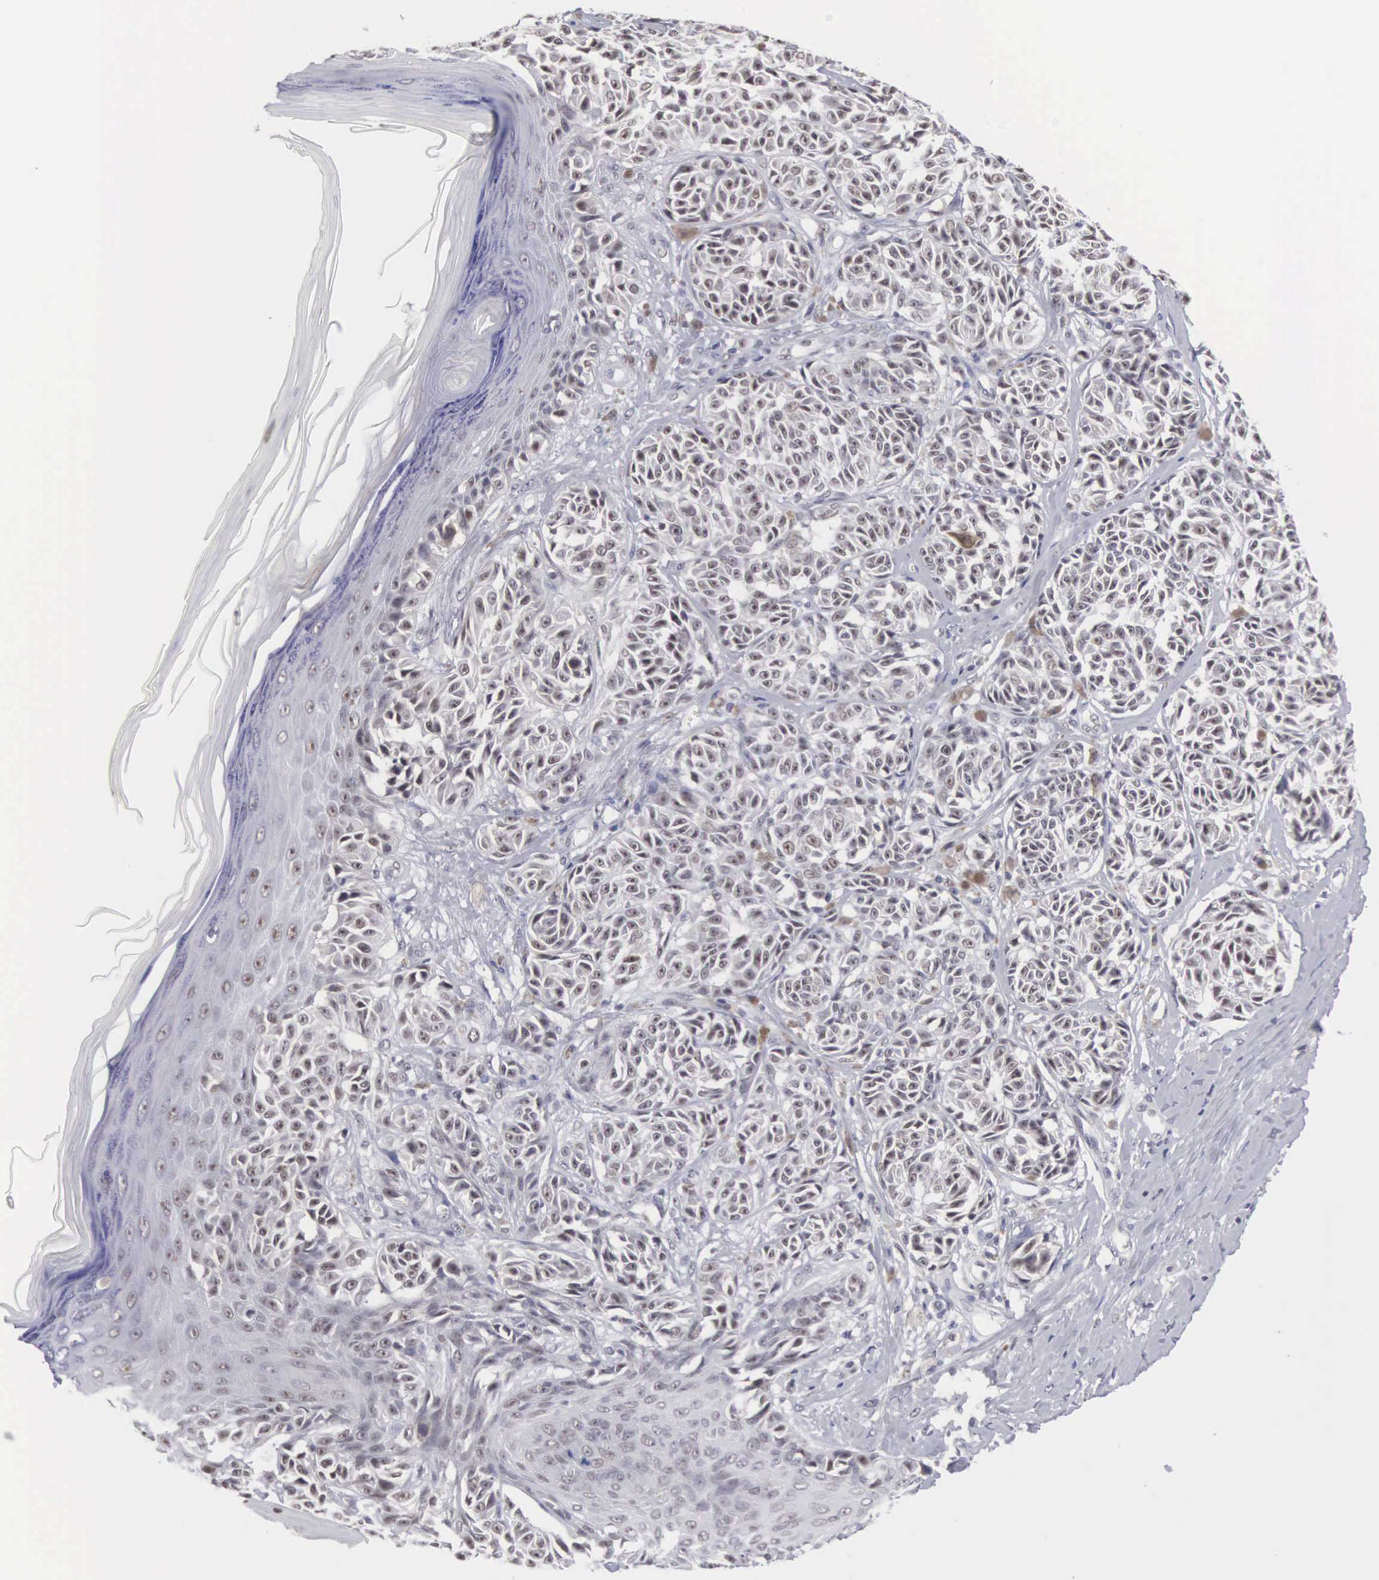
{"staining": {"intensity": "moderate", "quantity": ">75%", "location": "nuclear"}, "tissue": "melanoma", "cell_type": "Tumor cells", "image_type": "cancer", "snomed": [{"axis": "morphology", "description": "Malignant melanoma, NOS"}, {"axis": "topography", "description": "Skin"}], "caption": "A micrograph of malignant melanoma stained for a protein exhibits moderate nuclear brown staining in tumor cells.", "gene": "MNAT1", "patient": {"sex": "male", "age": 49}}